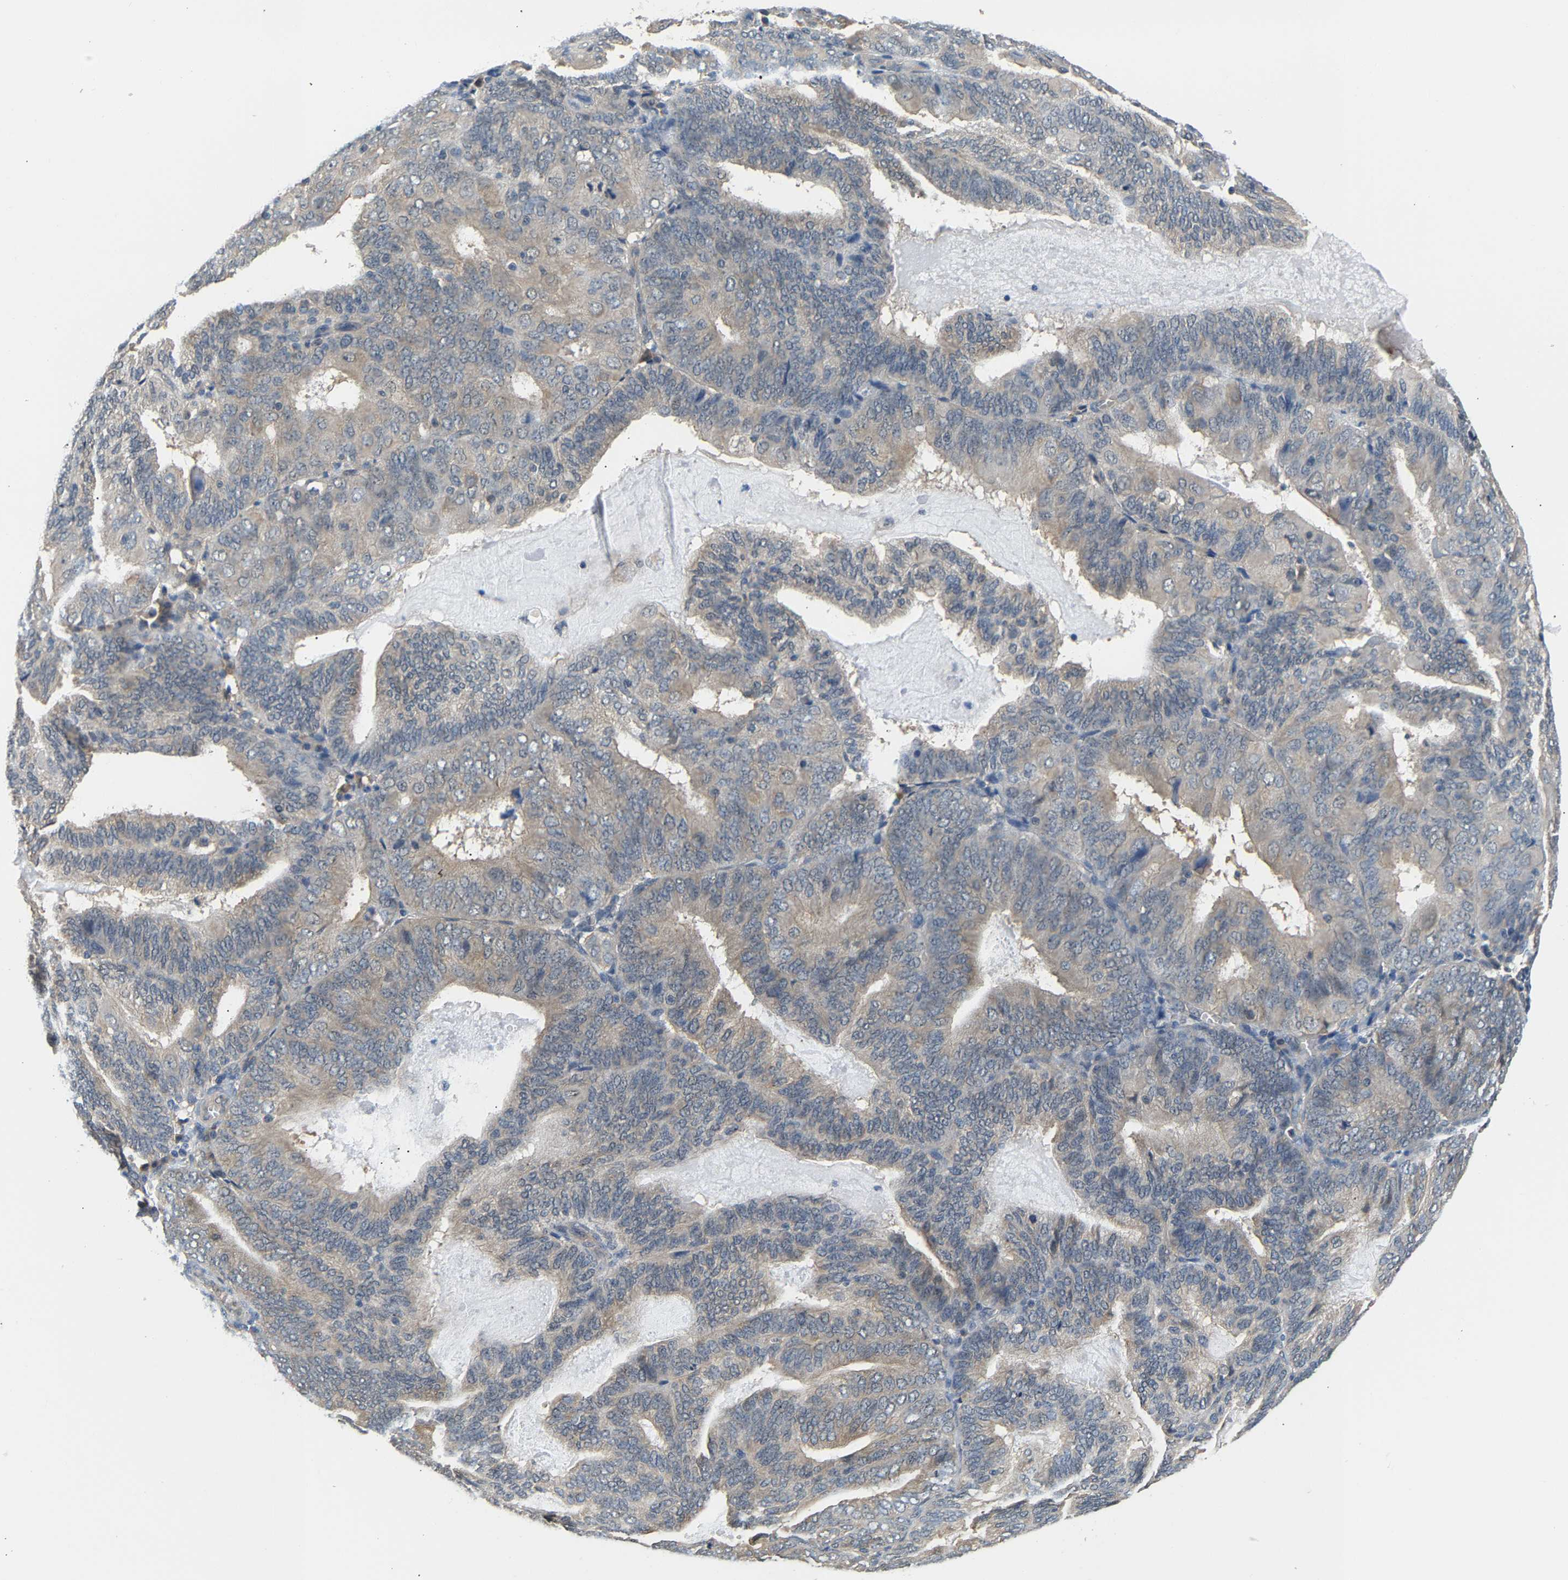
{"staining": {"intensity": "weak", "quantity": "<25%", "location": "cytoplasmic/membranous"}, "tissue": "endometrial cancer", "cell_type": "Tumor cells", "image_type": "cancer", "snomed": [{"axis": "morphology", "description": "Adenocarcinoma, NOS"}, {"axis": "topography", "description": "Endometrium"}], "caption": "Immunohistochemical staining of endometrial cancer (adenocarcinoma) displays no significant staining in tumor cells.", "gene": "ARHGEF12", "patient": {"sex": "female", "age": 81}}